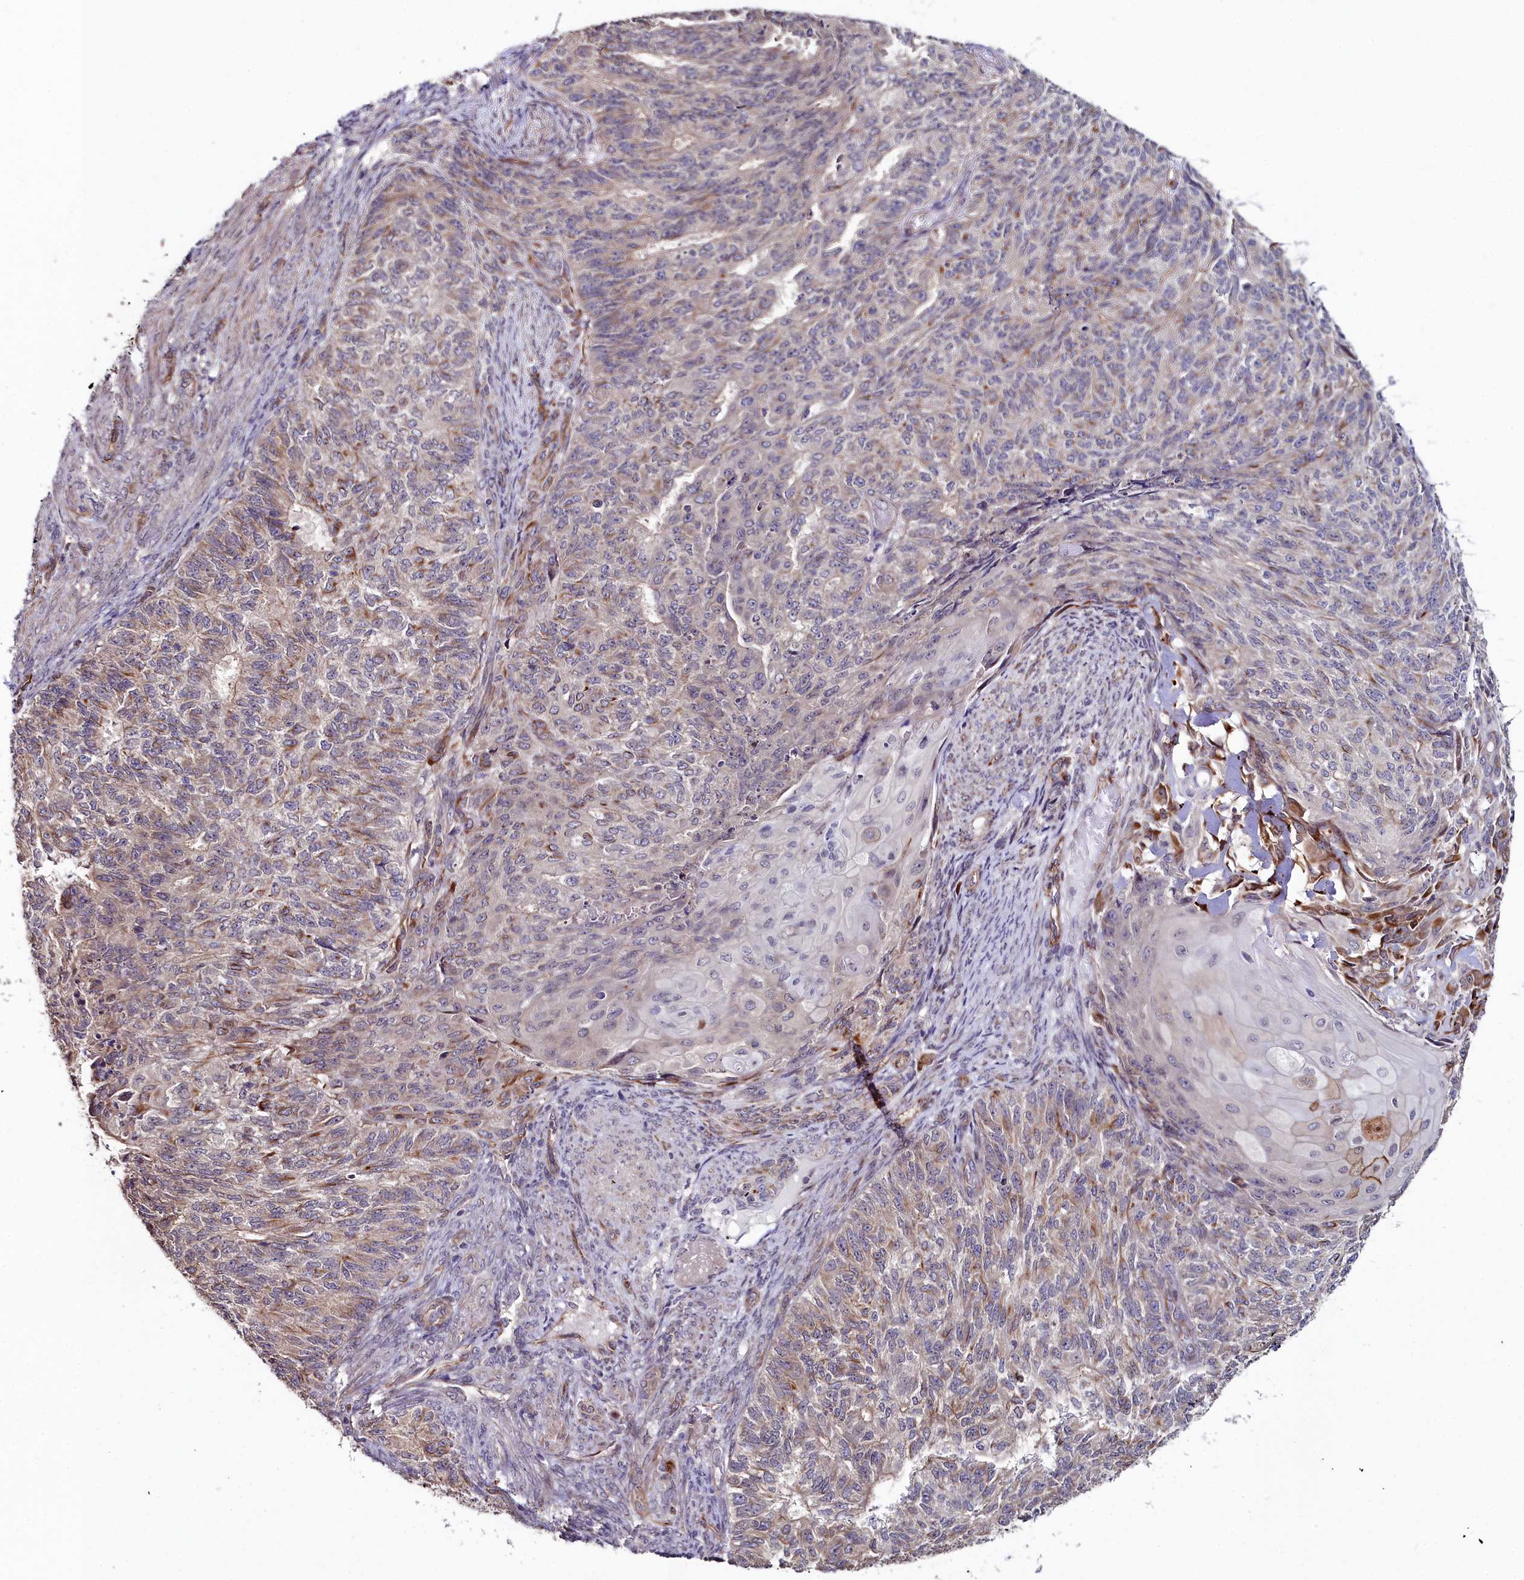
{"staining": {"intensity": "weak", "quantity": "<25%", "location": "cytoplasmic/membranous"}, "tissue": "endometrial cancer", "cell_type": "Tumor cells", "image_type": "cancer", "snomed": [{"axis": "morphology", "description": "Adenocarcinoma, NOS"}, {"axis": "topography", "description": "Endometrium"}], "caption": "A histopathology image of endometrial cancer stained for a protein displays no brown staining in tumor cells.", "gene": "C4orf19", "patient": {"sex": "female", "age": 32}}